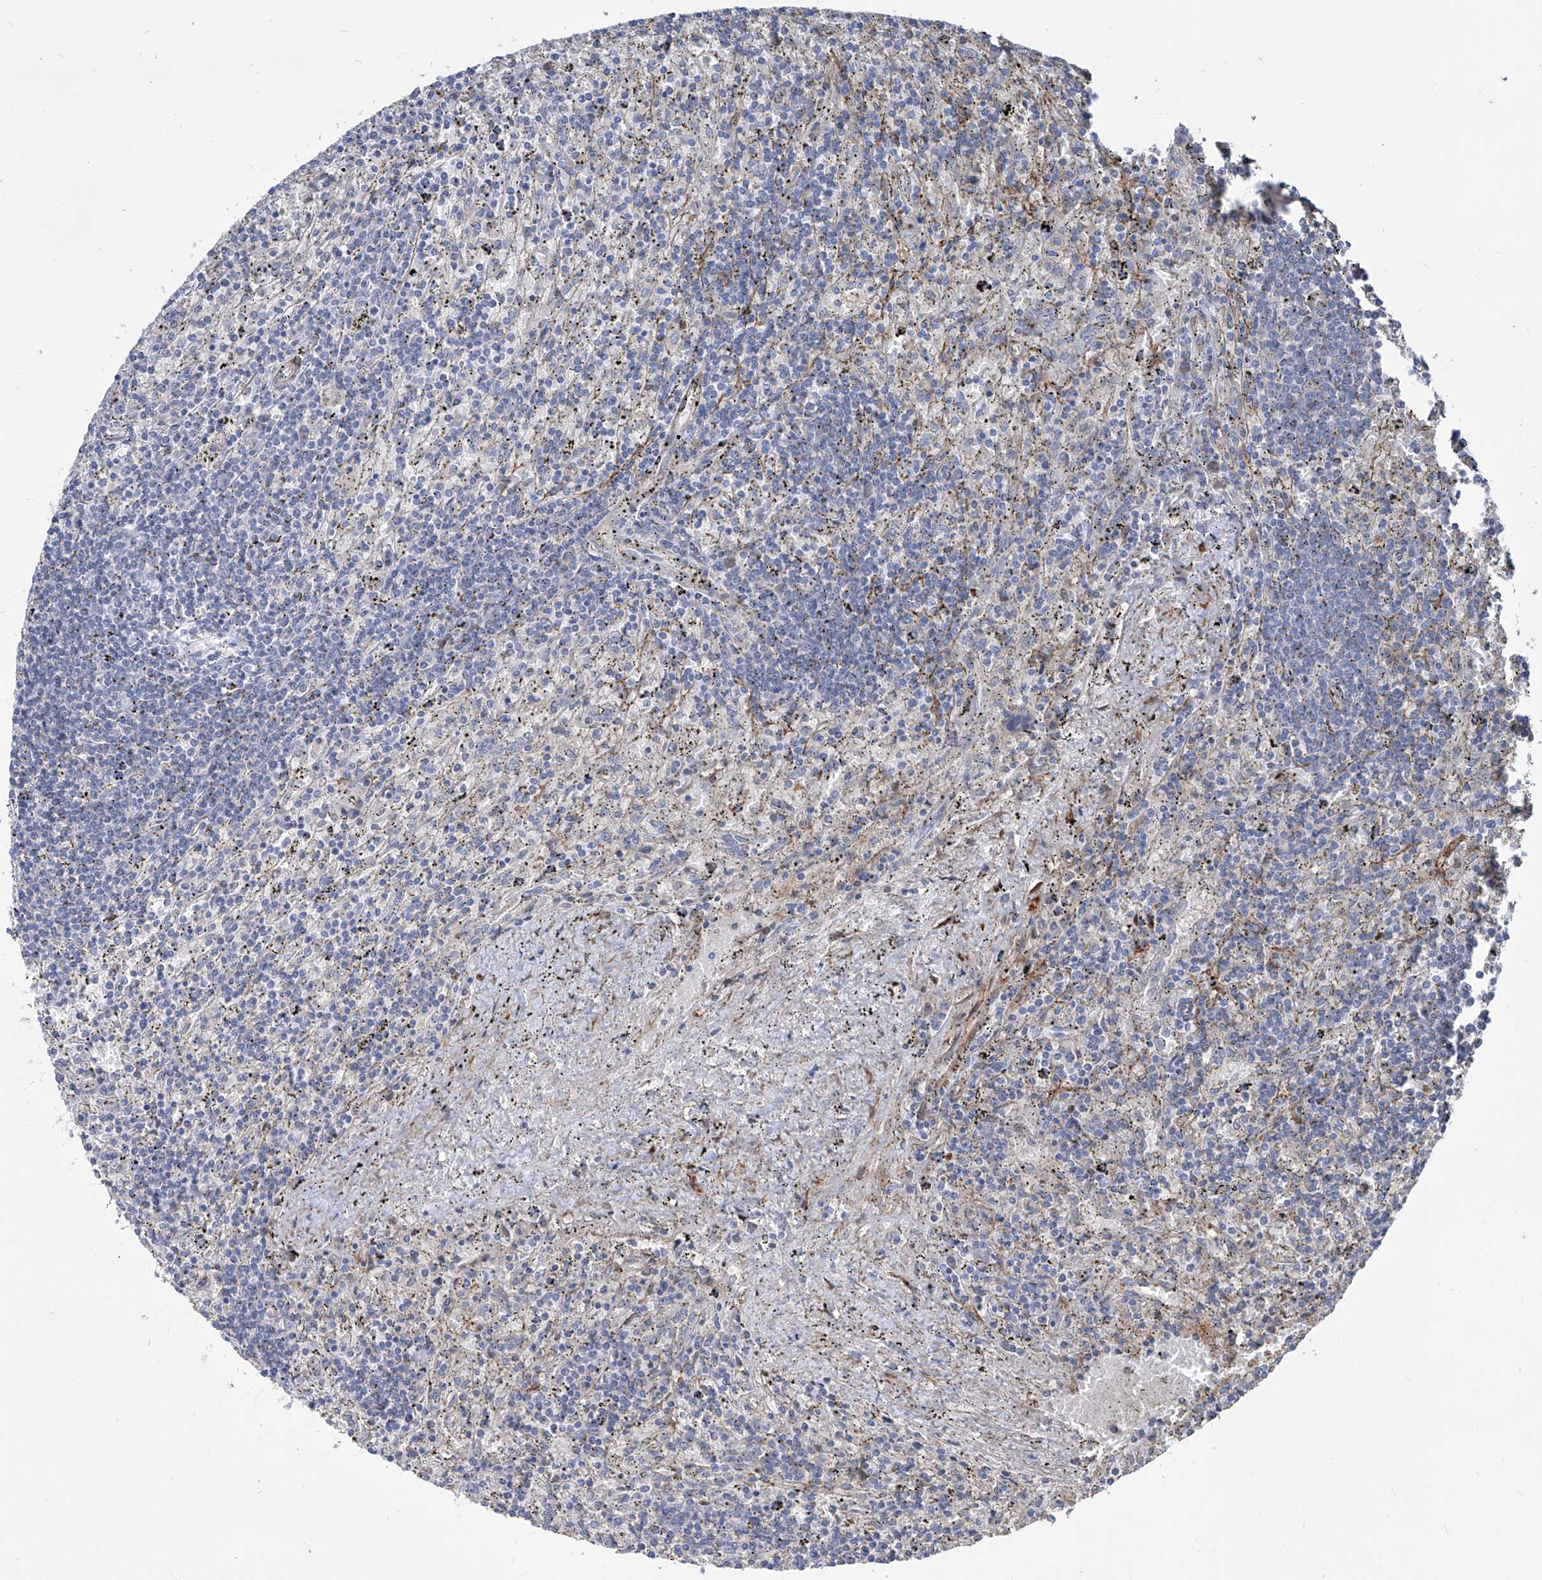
{"staining": {"intensity": "negative", "quantity": "none", "location": "none"}, "tissue": "lymphoma", "cell_type": "Tumor cells", "image_type": "cancer", "snomed": [{"axis": "morphology", "description": "Malignant lymphoma, non-Hodgkin's type, Low grade"}, {"axis": "topography", "description": "Spleen"}], "caption": "Image shows no protein staining in tumor cells of lymphoma tissue.", "gene": "FAM83B", "patient": {"sex": "male", "age": 76}}